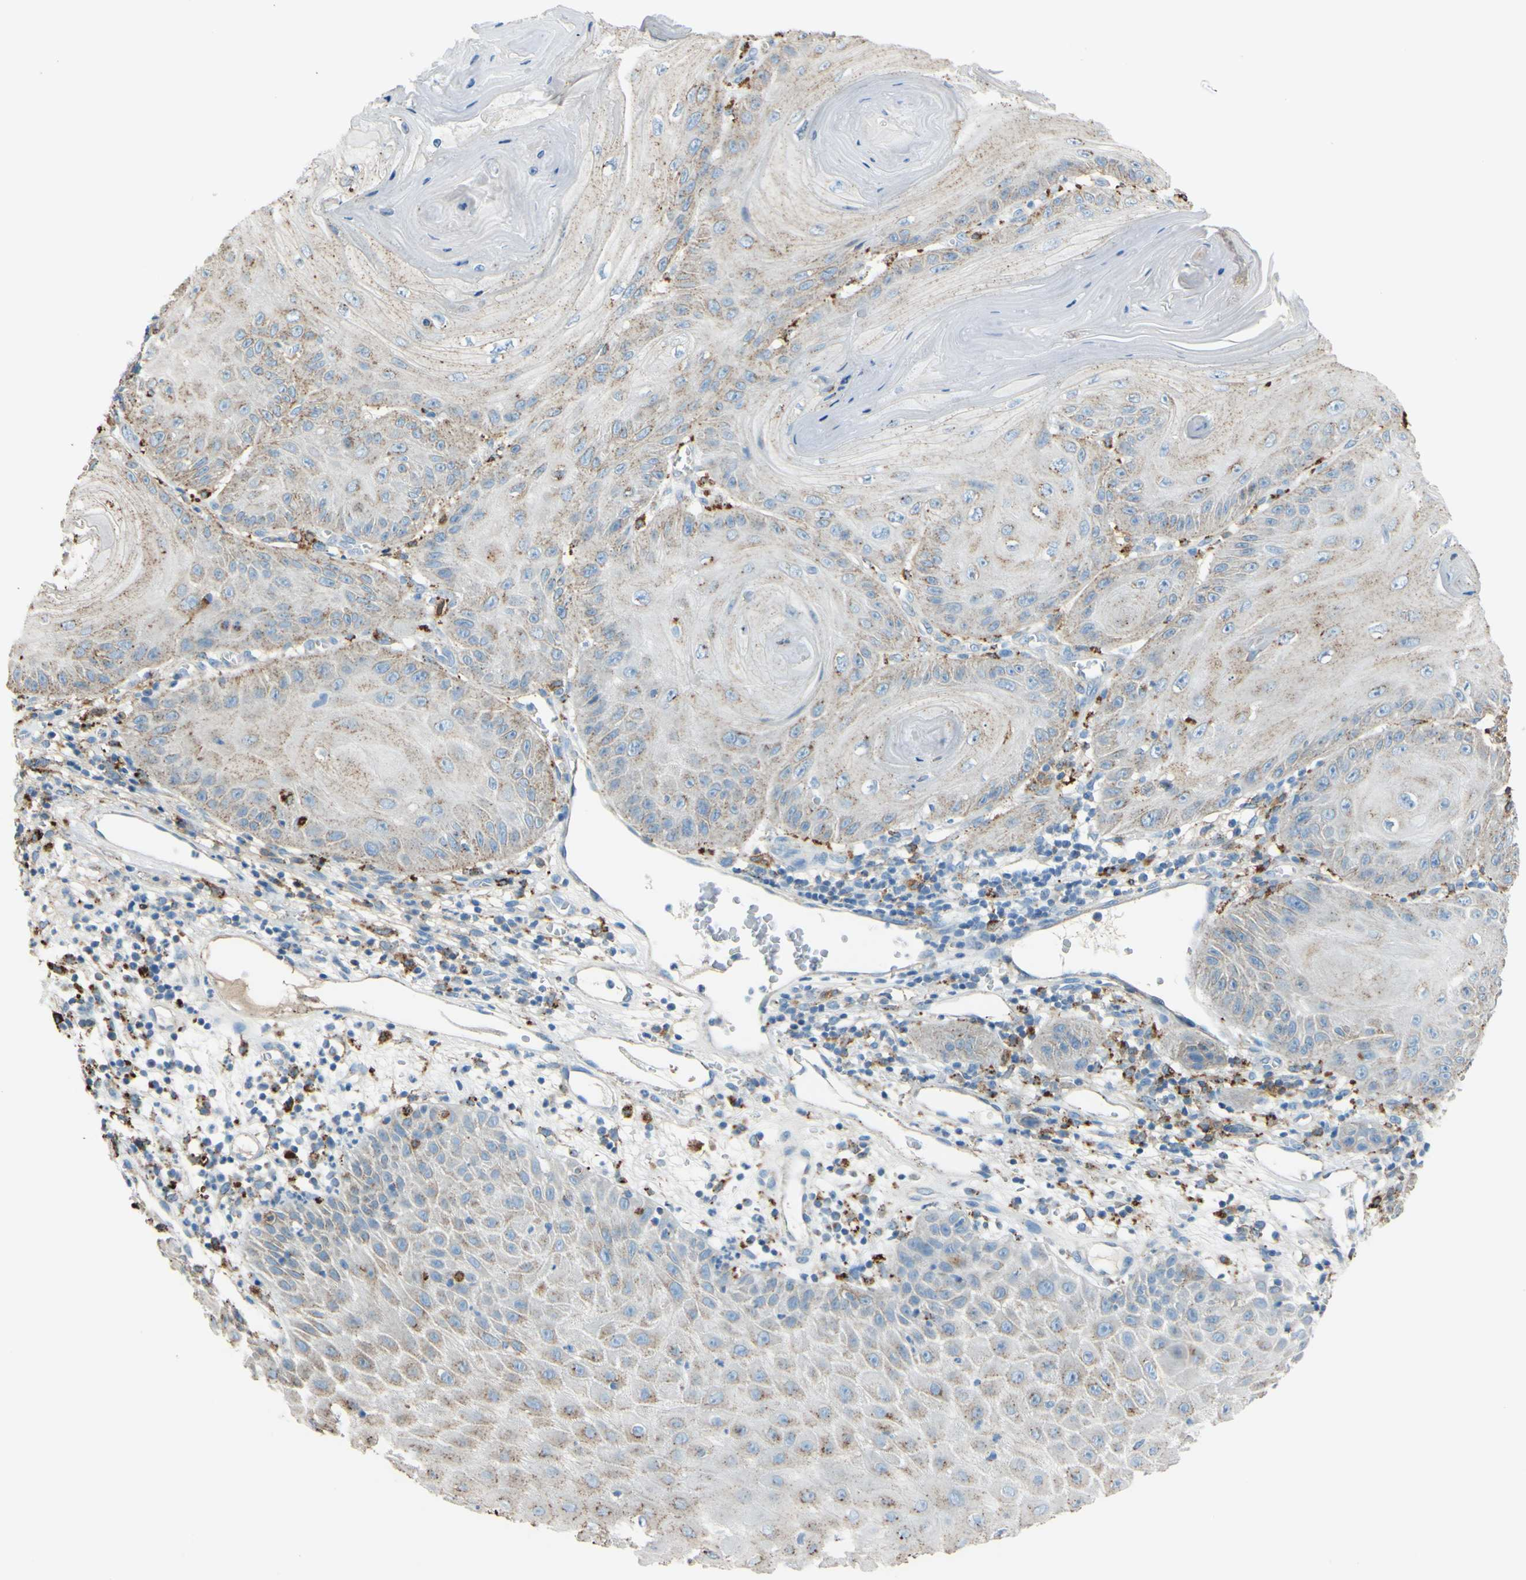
{"staining": {"intensity": "weak", "quantity": ">75%", "location": "cytoplasmic/membranous"}, "tissue": "skin cancer", "cell_type": "Tumor cells", "image_type": "cancer", "snomed": [{"axis": "morphology", "description": "Squamous cell carcinoma, NOS"}, {"axis": "topography", "description": "Skin"}], "caption": "Weak cytoplasmic/membranous staining is present in about >75% of tumor cells in skin squamous cell carcinoma.", "gene": "CTSD", "patient": {"sex": "female", "age": 78}}